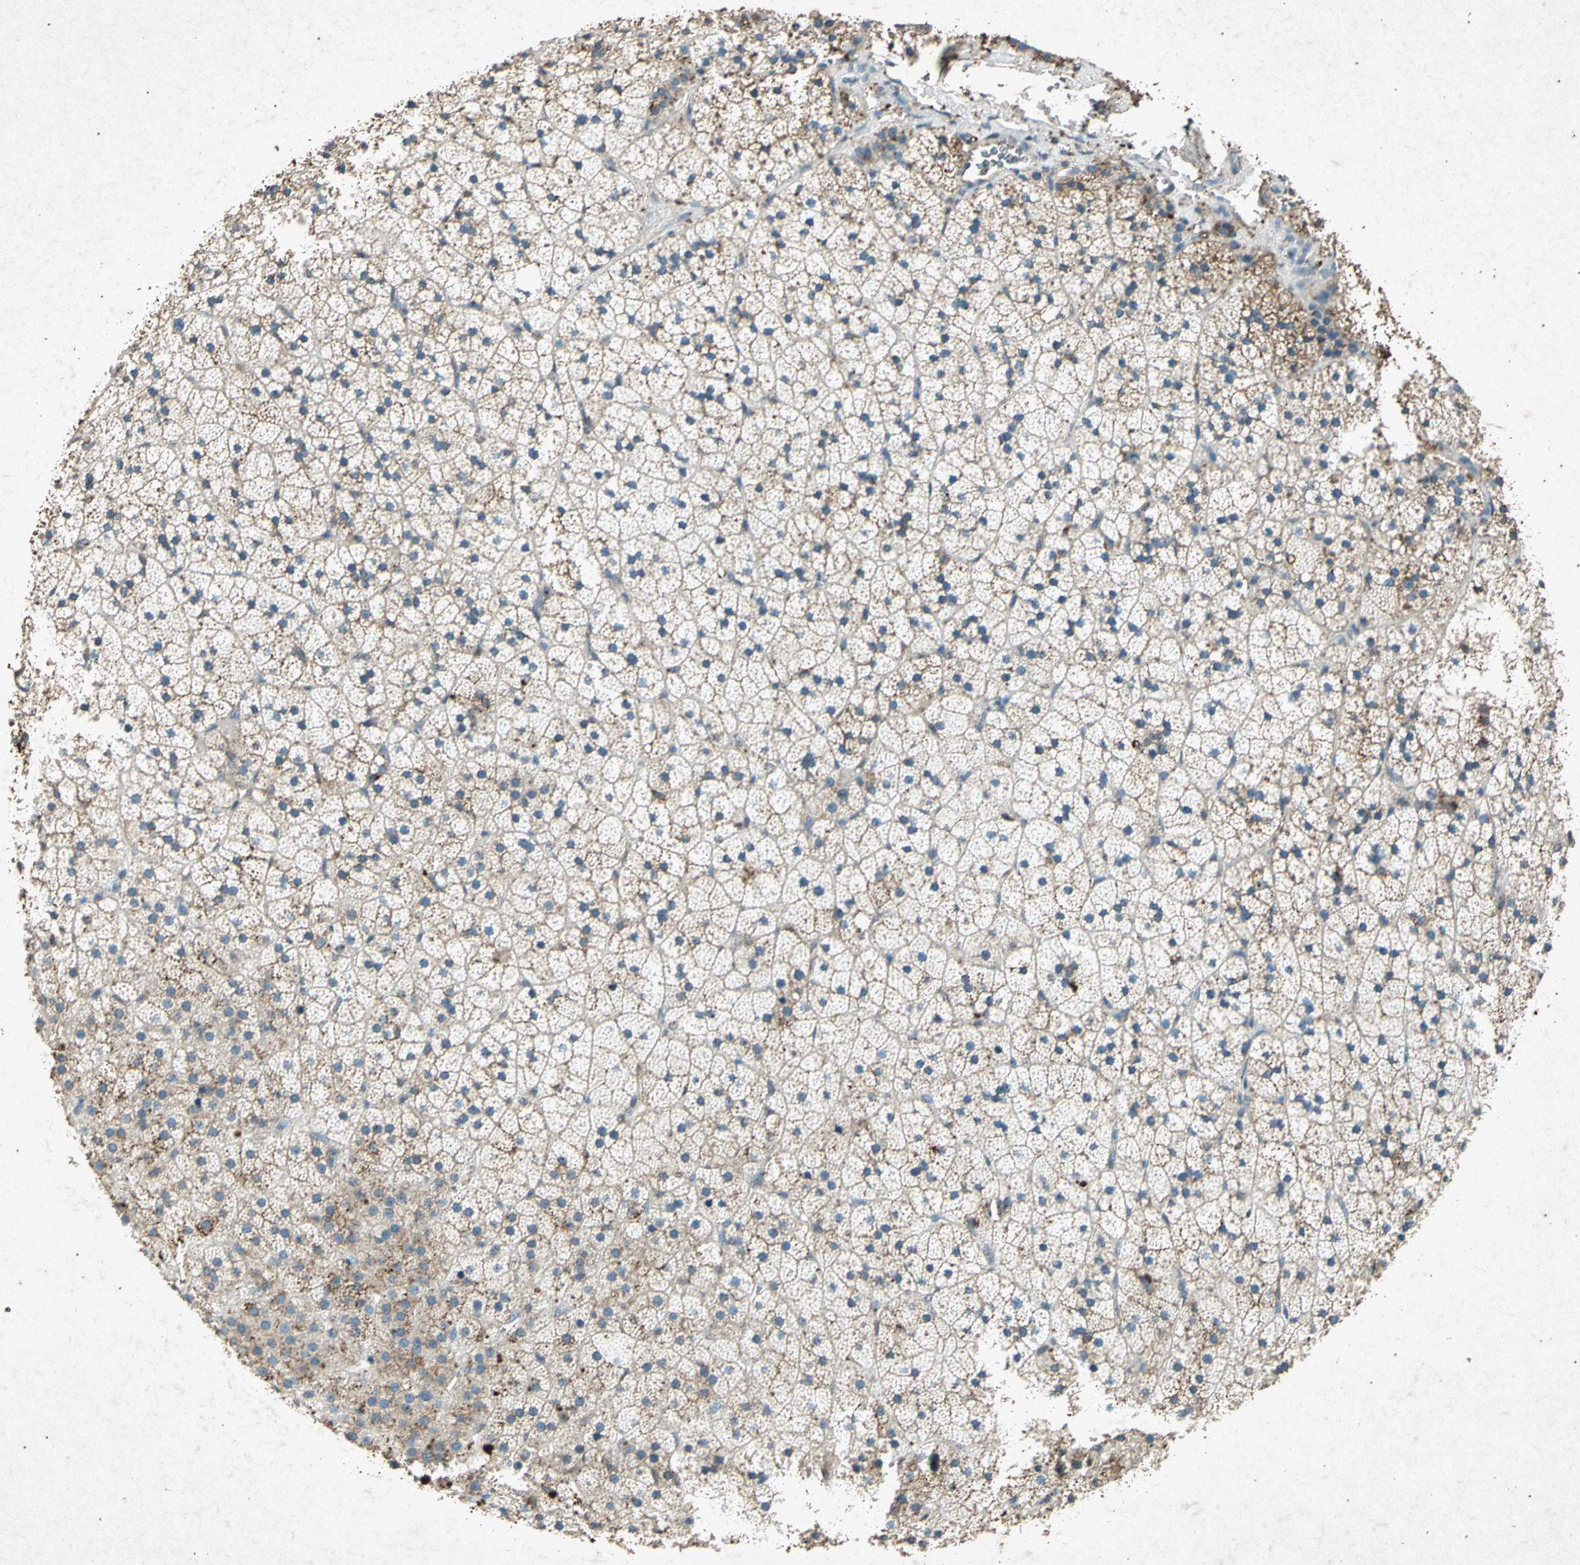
{"staining": {"intensity": "weak", "quantity": "<25%", "location": "cytoplasmic/membranous"}, "tissue": "adrenal gland", "cell_type": "Glandular cells", "image_type": "normal", "snomed": [{"axis": "morphology", "description": "Normal tissue, NOS"}, {"axis": "topography", "description": "Adrenal gland"}], "caption": "This is an IHC micrograph of normal adrenal gland. There is no expression in glandular cells.", "gene": "PSEN1", "patient": {"sex": "male", "age": 35}}